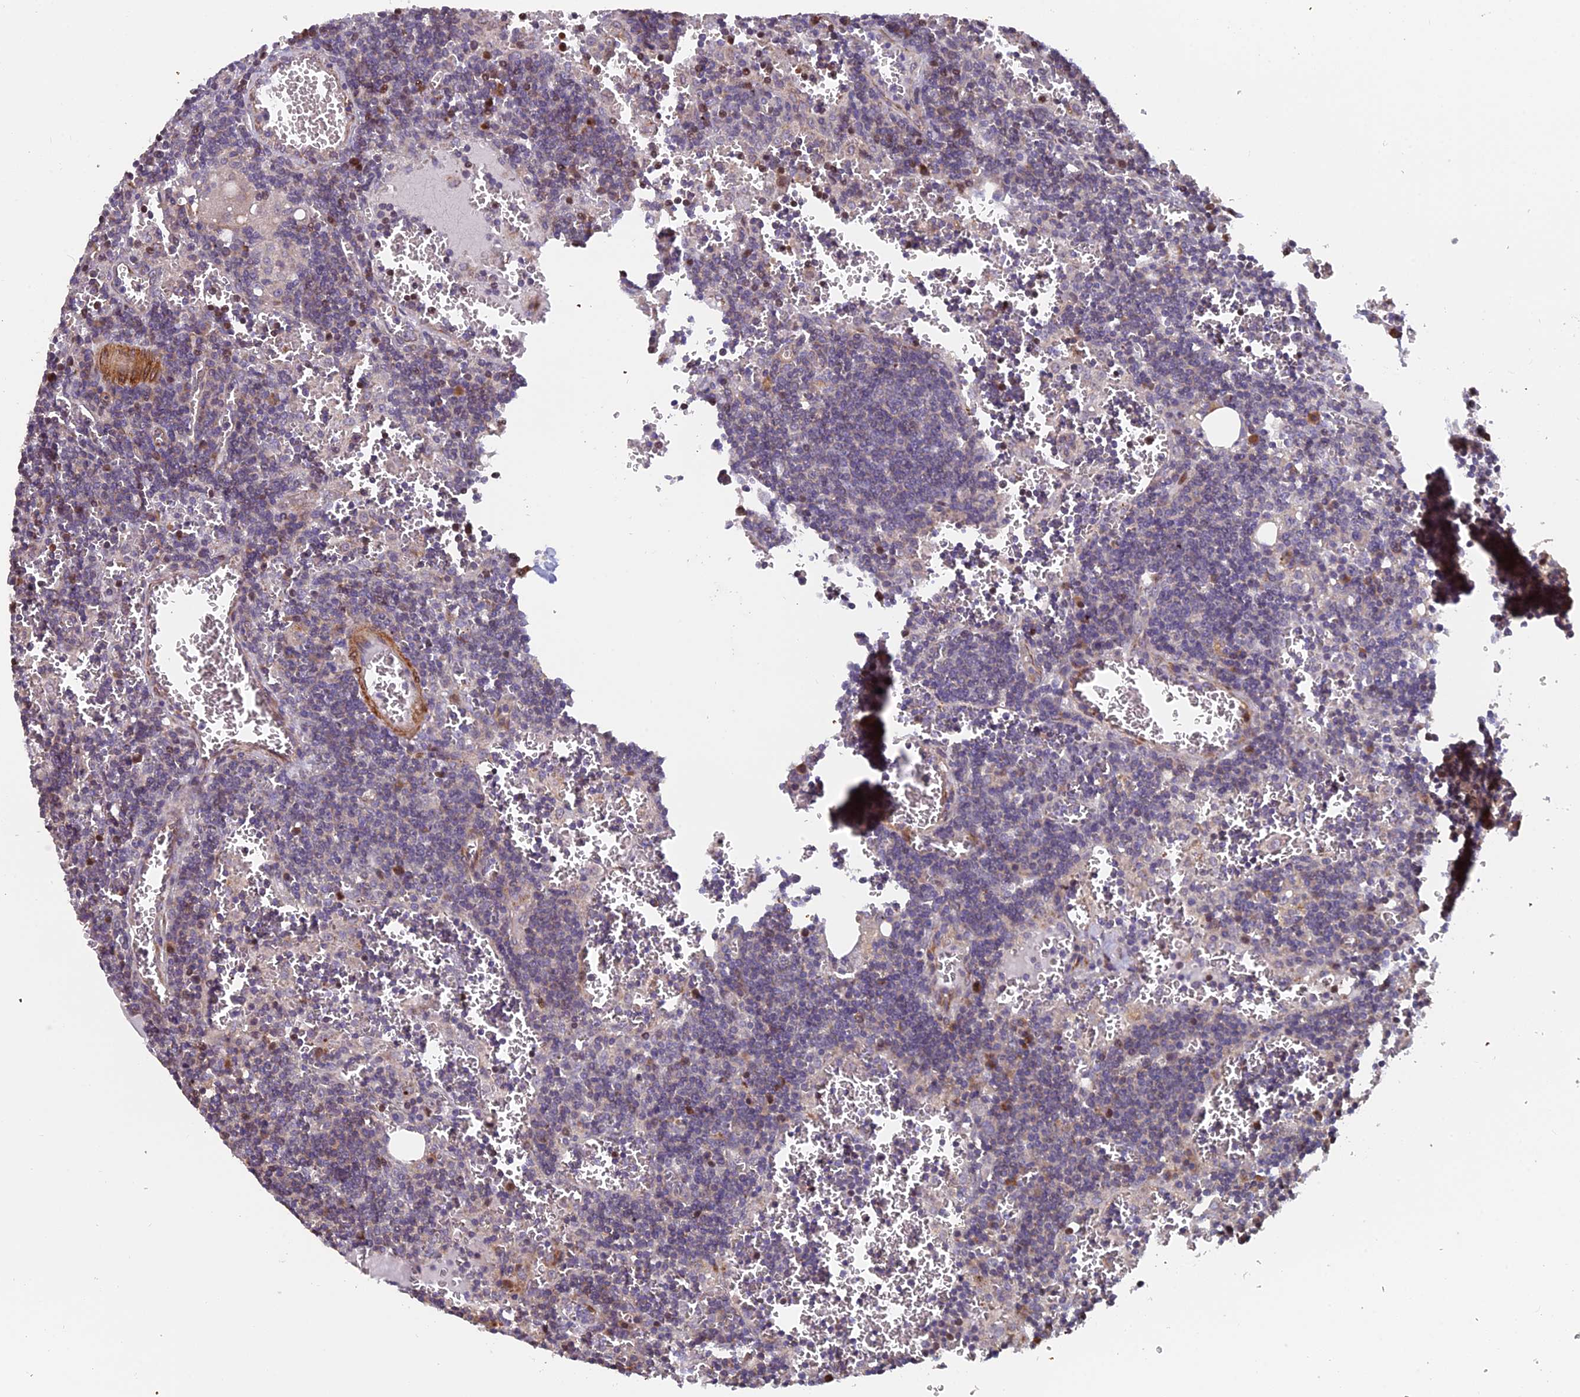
{"staining": {"intensity": "negative", "quantity": "none", "location": "none"}, "tissue": "lymph node", "cell_type": "Germinal center cells", "image_type": "normal", "snomed": [{"axis": "morphology", "description": "Normal tissue, NOS"}, {"axis": "topography", "description": "Lymph node"}], "caption": "Immunohistochemistry (IHC) of normal lymph node shows no staining in germinal center cells.", "gene": "RAB28", "patient": {"sex": "female", "age": 73}}